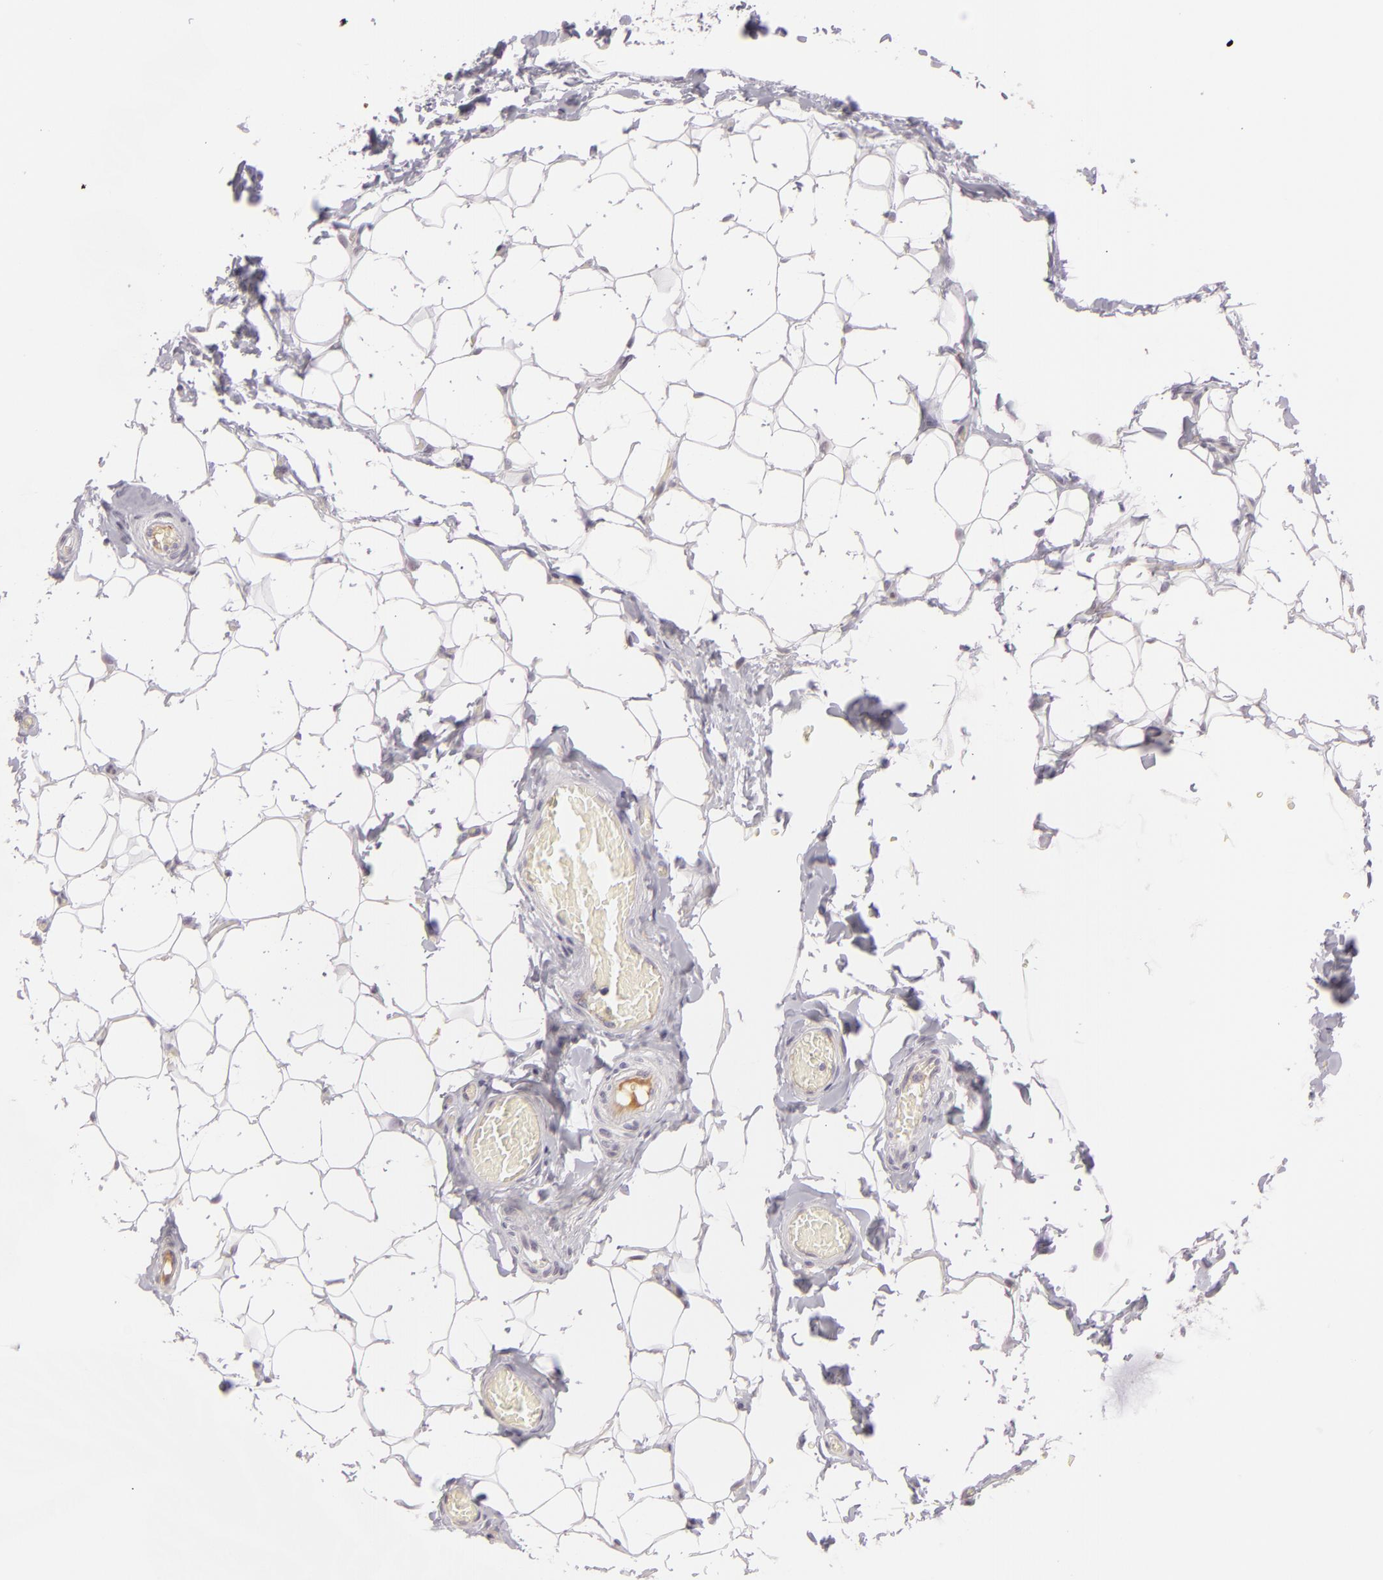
{"staining": {"intensity": "negative", "quantity": "none", "location": "none"}, "tissue": "adipose tissue", "cell_type": "Adipocytes", "image_type": "normal", "snomed": [{"axis": "morphology", "description": "Normal tissue, NOS"}, {"axis": "topography", "description": "Soft tissue"}], "caption": "Immunohistochemical staining of unremarkable adipose tissue demonstrates no significant positivity in adipocytes. The staining is performed using DAB brown chromogen with nuclei counter-stained in using hematoxylin.", "gene": "CTNNB1", "patient": {"sex": "male", "age": 26}}